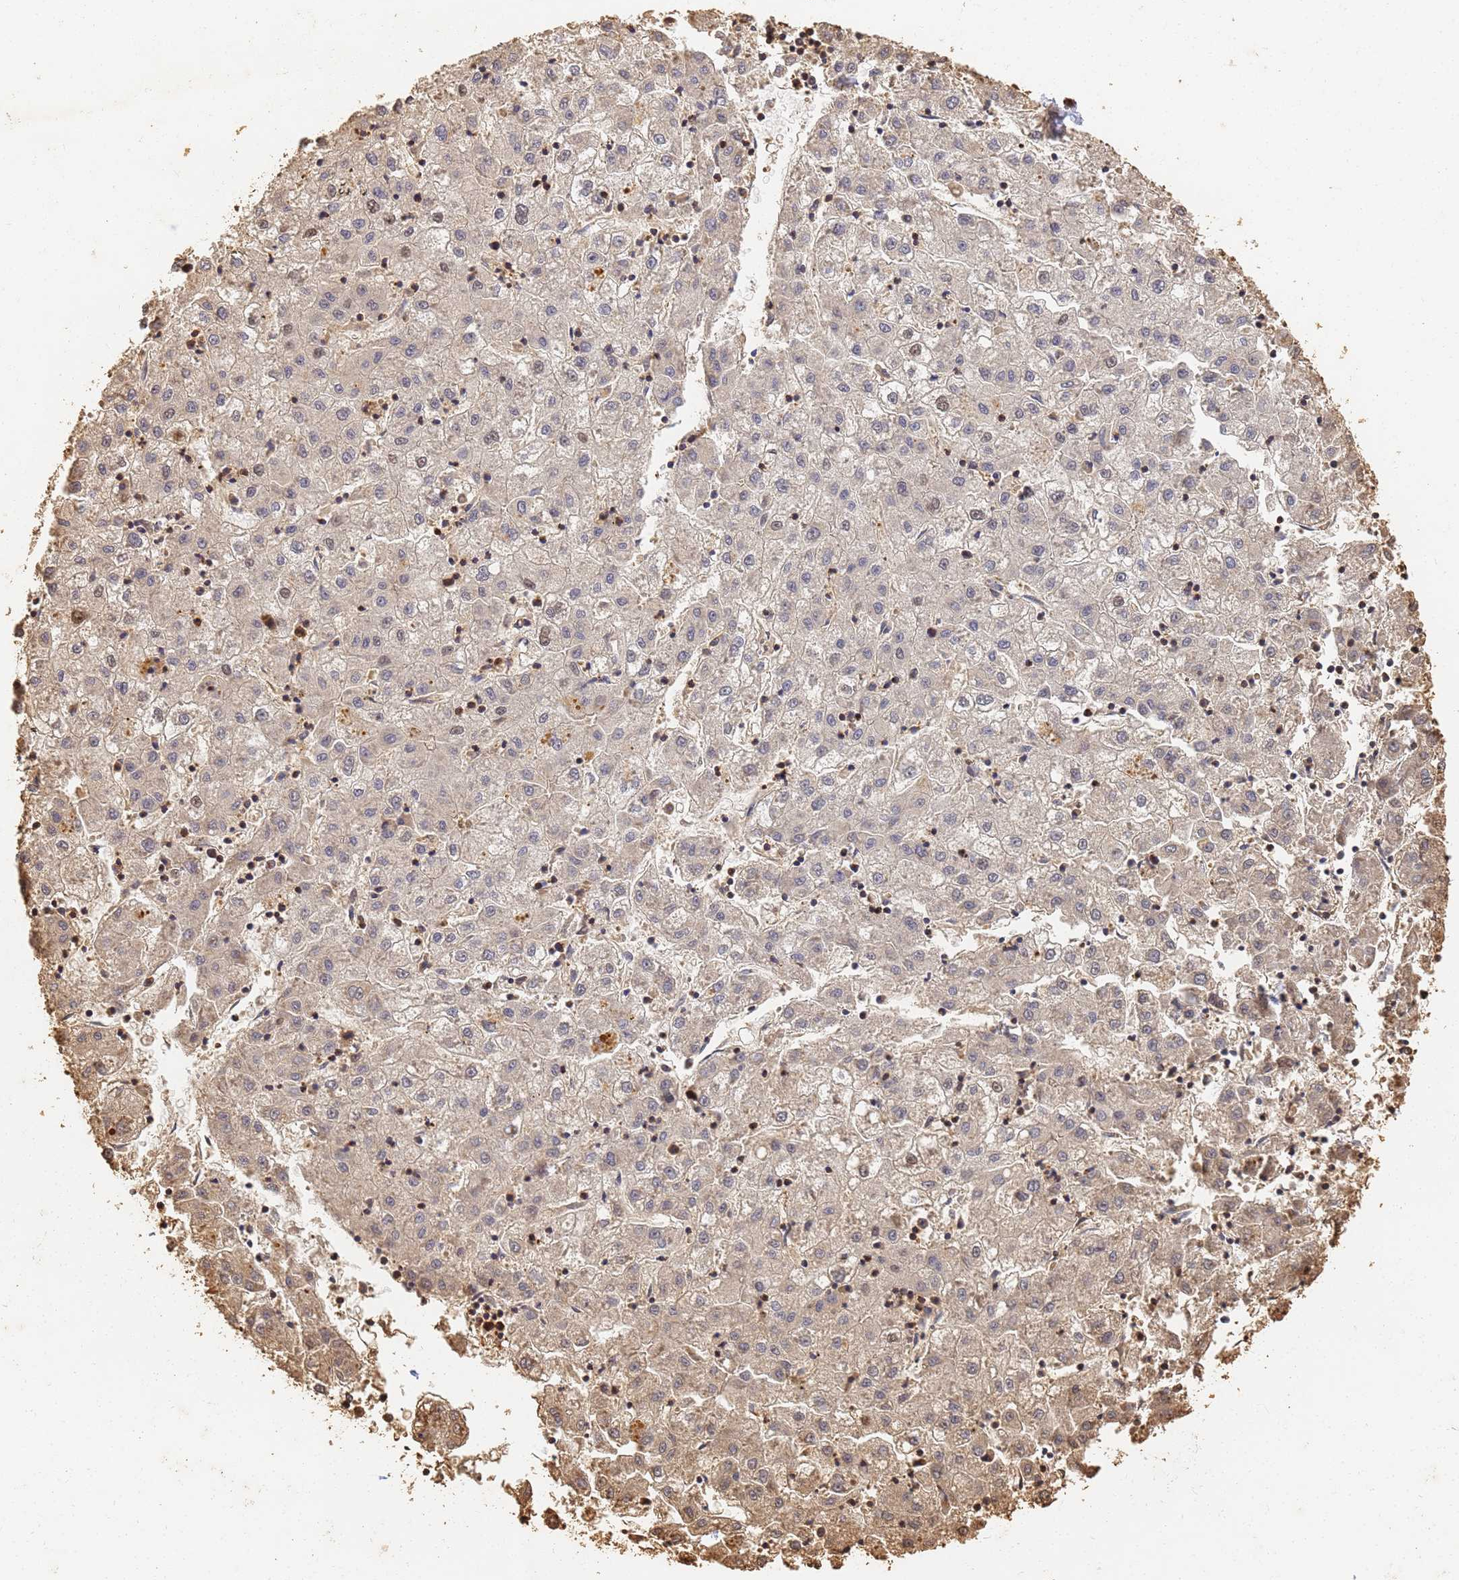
{"staining": {"intensity": "weak", "quantity": "<25%", "location": "nuclear"}, "tissue": "liver cancer", "cell_type": "Tumor cells", "image_type": "cancer", "snomed": [{"axis": "morphology", "description": "Carcinoma, Hepatocellular, NOS"}, {"axis": "topography", "description": "Liver"}], "caption": "Immunohistochemical staining of liver hepatocellular carcinoma reveals no significant staining in tumor cells.", "gene": "JAK2", "patient": {"sex": "male", "age": 72}}